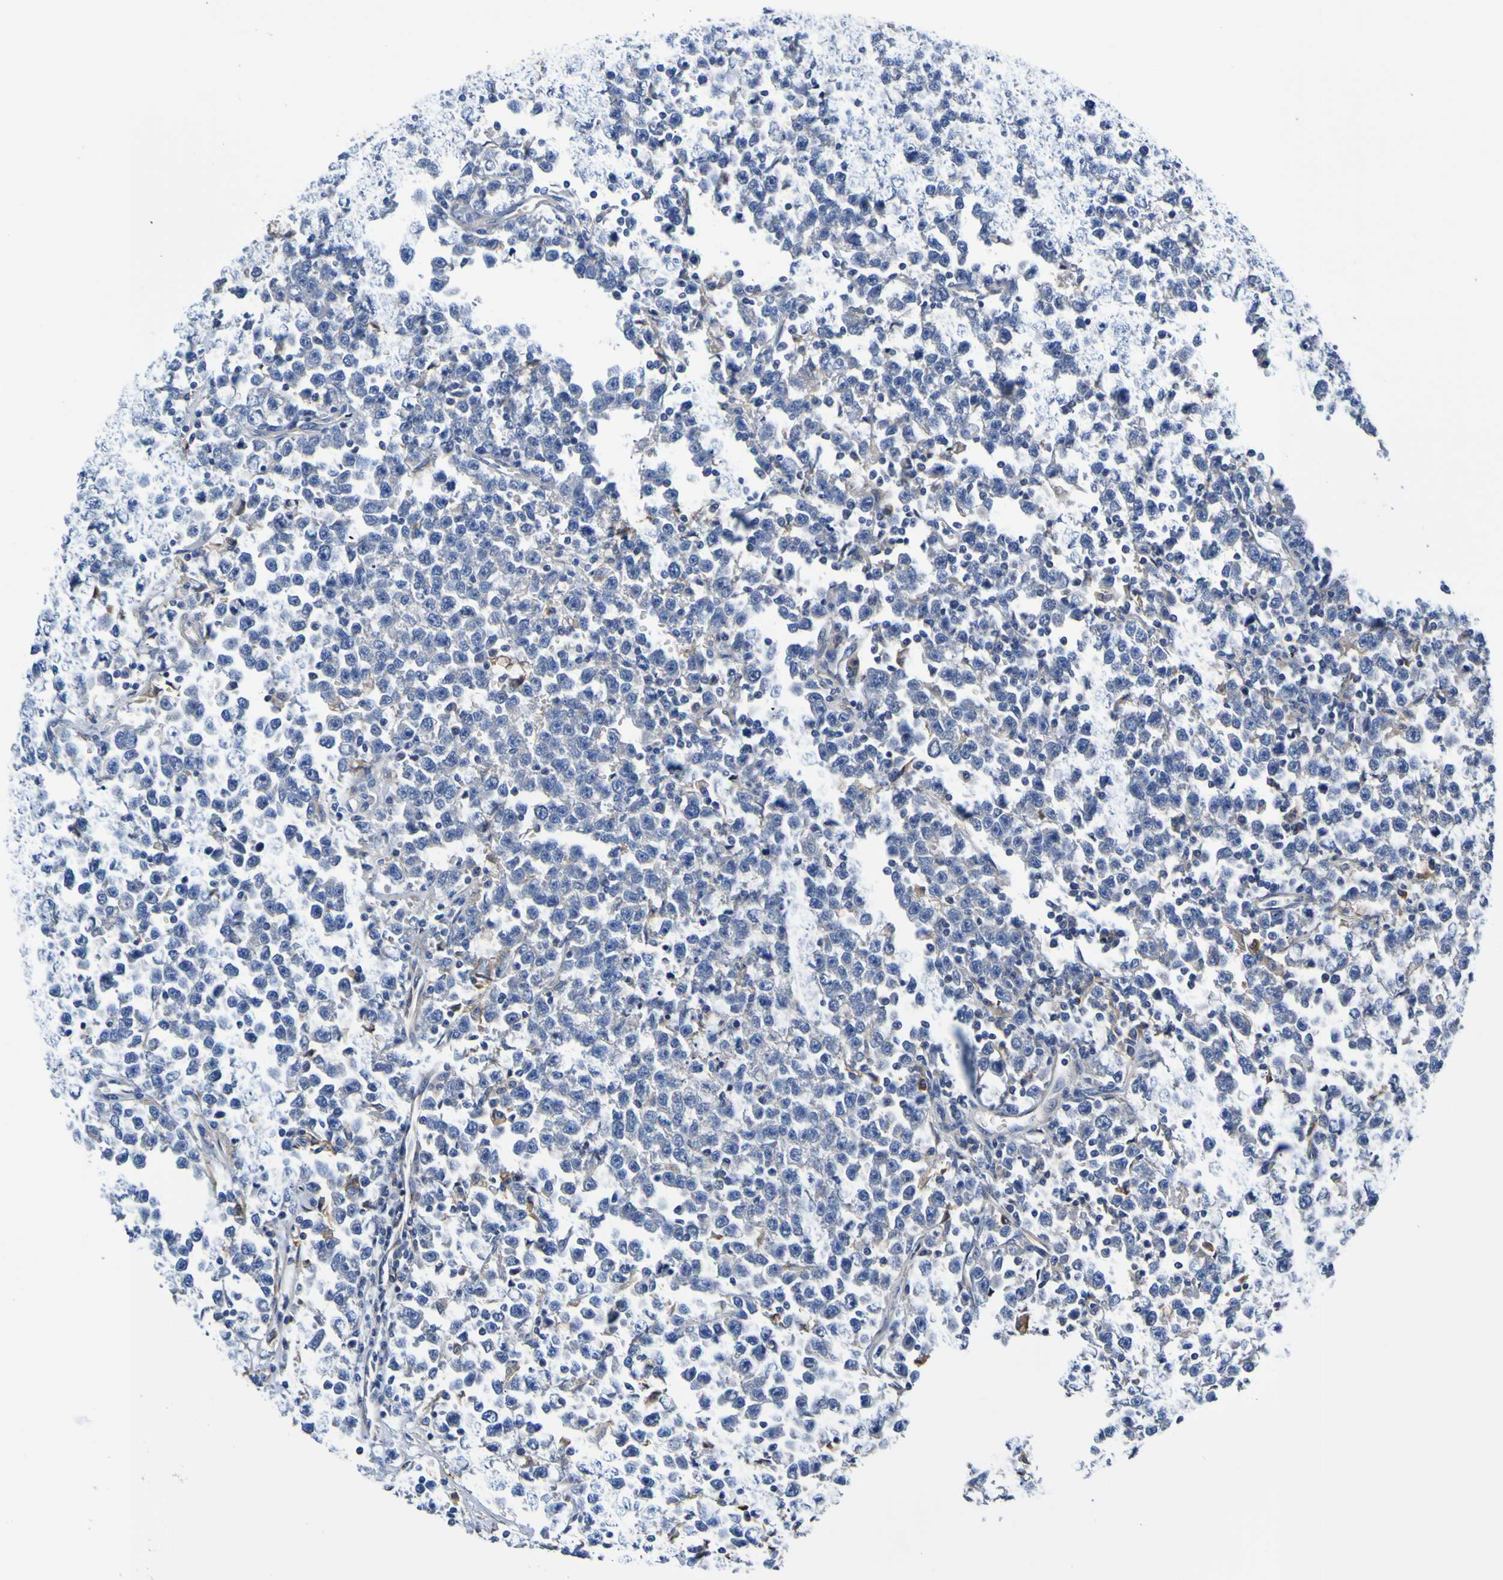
{"staining": {"intensity": "negative", "quantity": "none", "location": "none"}, "tissue": "testis cancer", "cell_type": "Tumor cells", "image_type": "cancer", "snomed": [{"axis": "morphology", "description": "Seminoma, NOS"}, {"axis": "topography", "description": "Testis"}], "caption": "Immunohistochemistry (IHC) histopathology image of neoplastic tissue: testis cancer (seminoma) stained with DAB (3,3'-diaminobenzidine) reveals no significant protein positivity in tumor cells.", "gene": "METAP2", "patient": {"sex": "male", "age": 43}}